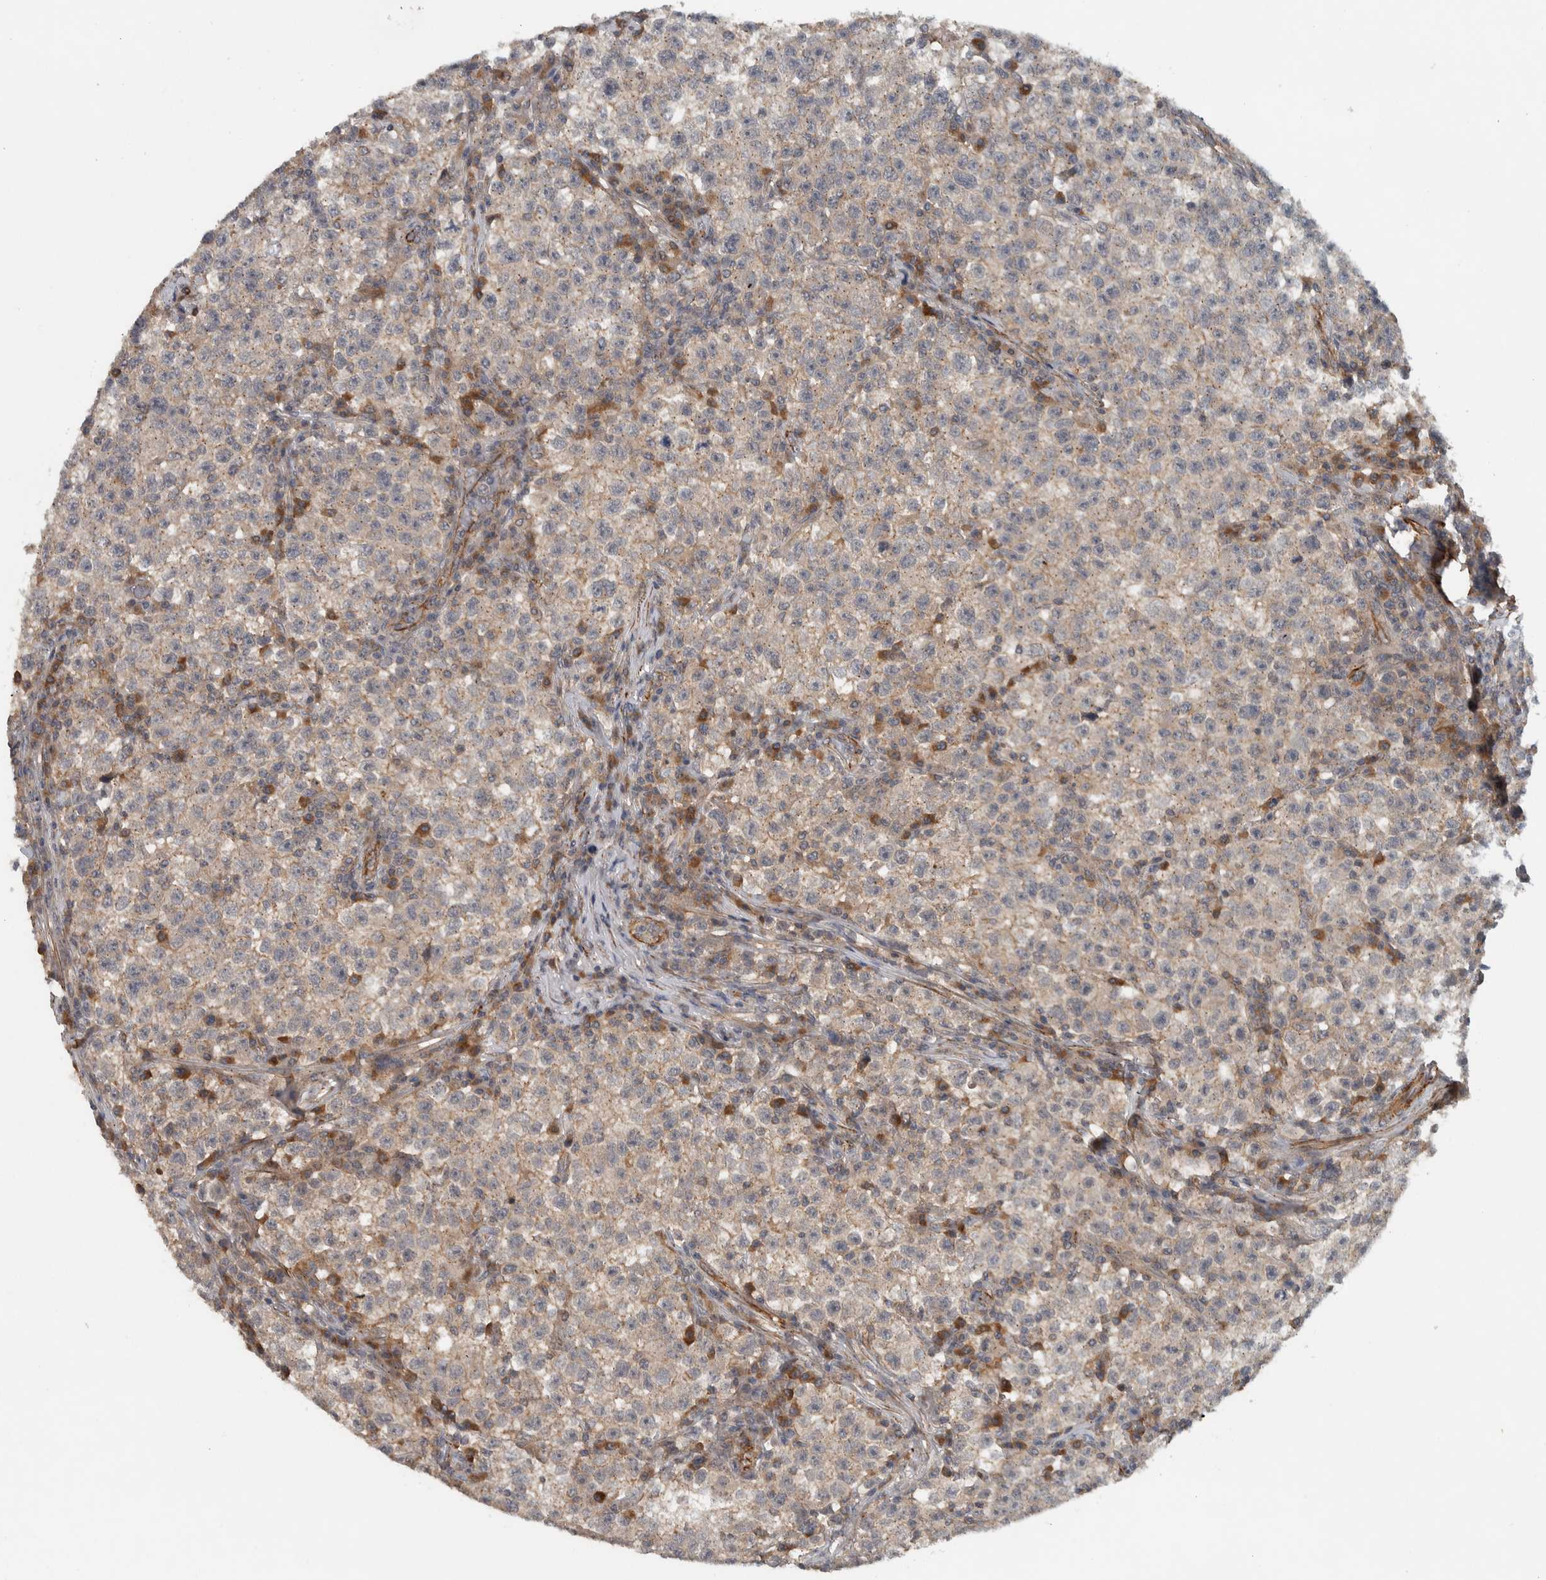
{"staining": {"intensity": "negative", "quantity": "none", "location": "none"}, "tissue": "testis cancer", "cell_type": "Tumor cells", "image_type": "cancer", "snomed": [{"axis": "morphology", "description": "Seminoma, NOS"}, {"axis": "topography", "description": "Testis"}], "caption": "The photomicrograph shows no significant expression in tumor cells of testis cancer. Nuclei are stained in blue.", "gene": "LBHD1", "patient": {"sex": "male", "age": 22}}